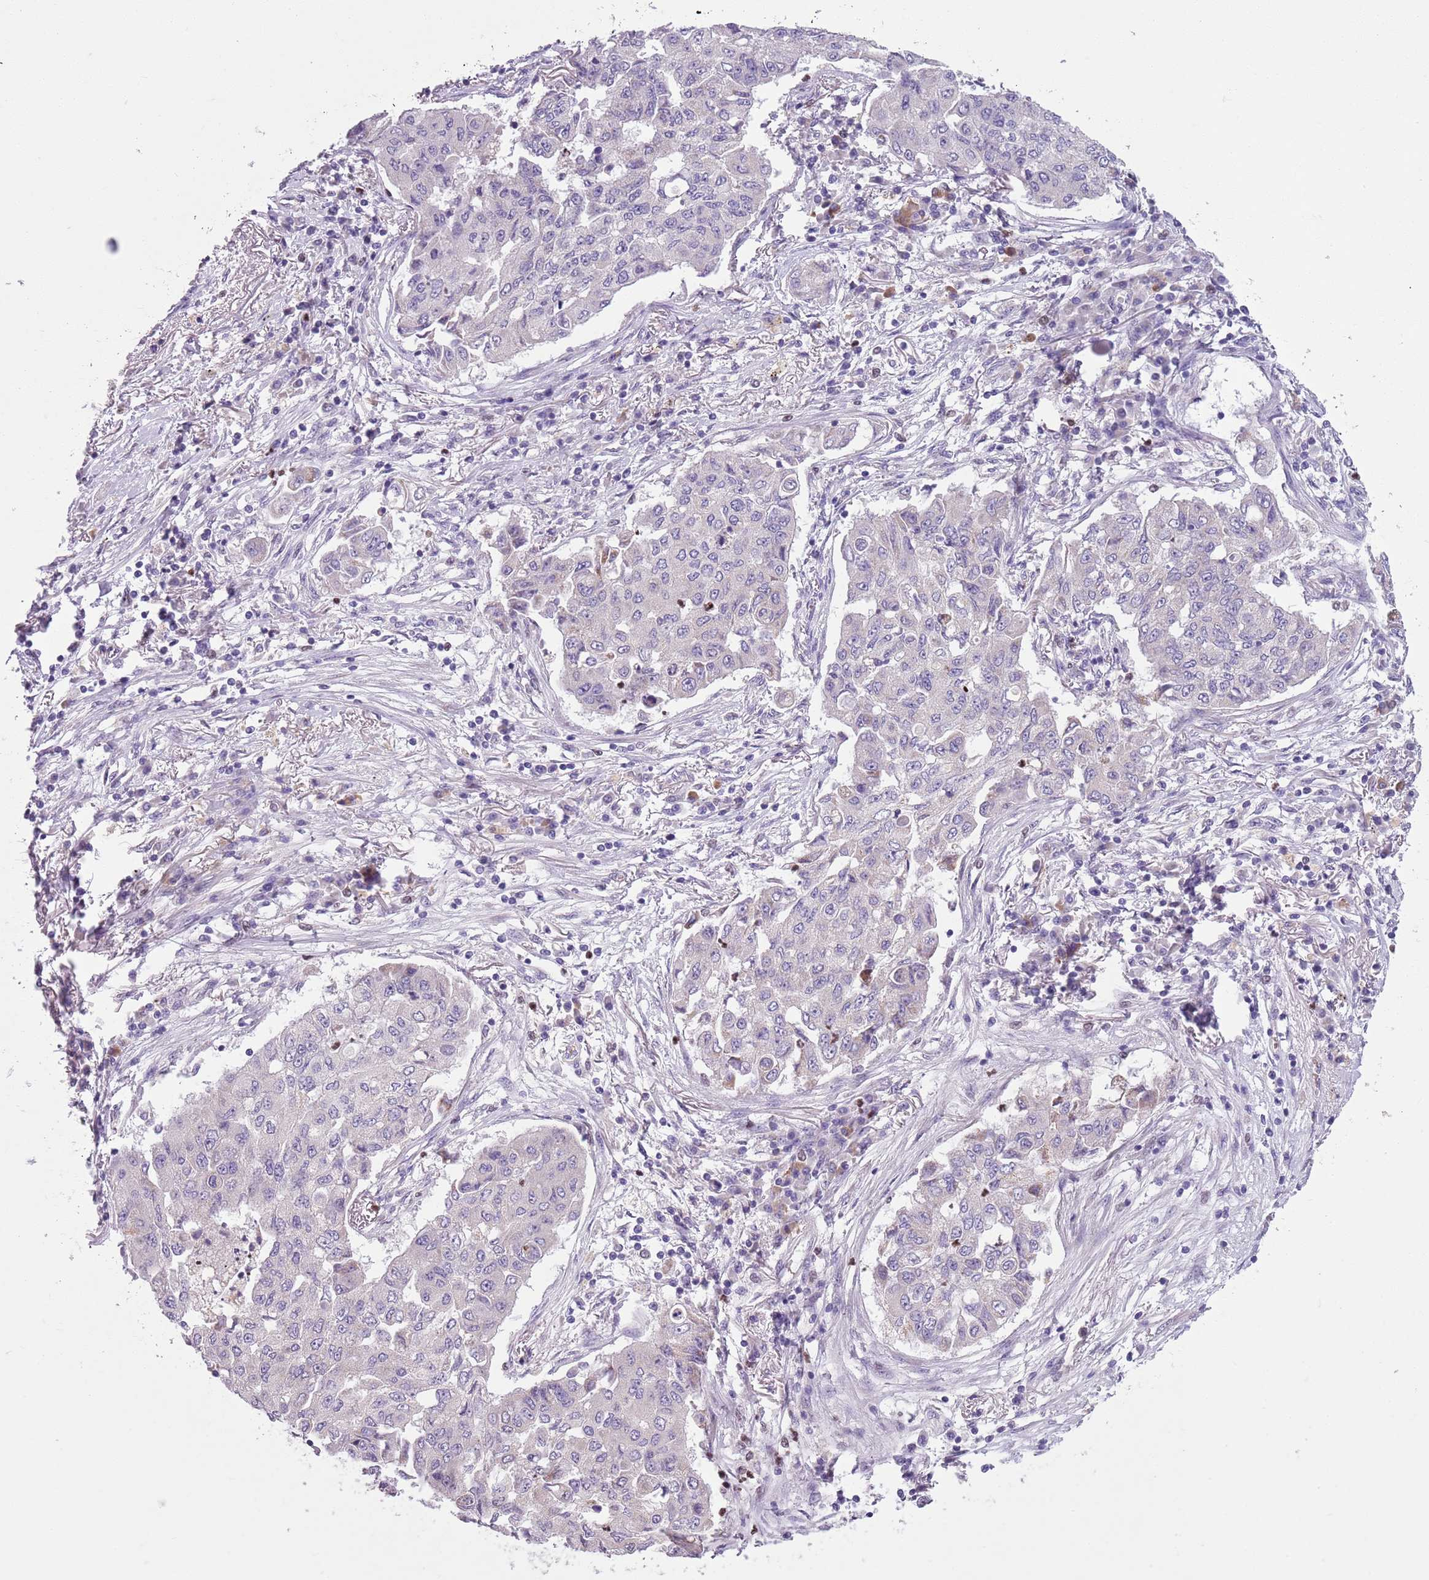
{"staining": {"intensity": "negative", "quantity": "none", "location": "none"}, "tissue": "lung cancer", "cell_type": "Tumor cells", "image_type": "cancer", "snomed": [{"axis": "morphology", "description": "Squamous cell carcinoma, NOS"}, {"axis": "topography", "description": "Lung"}], "caption": "Tumor cells are negative for brown protein staining in lung cancer (squamous cell carcinoma).", "gene": "ADCY7", "patient": {"sex": "male", "age": 74}}